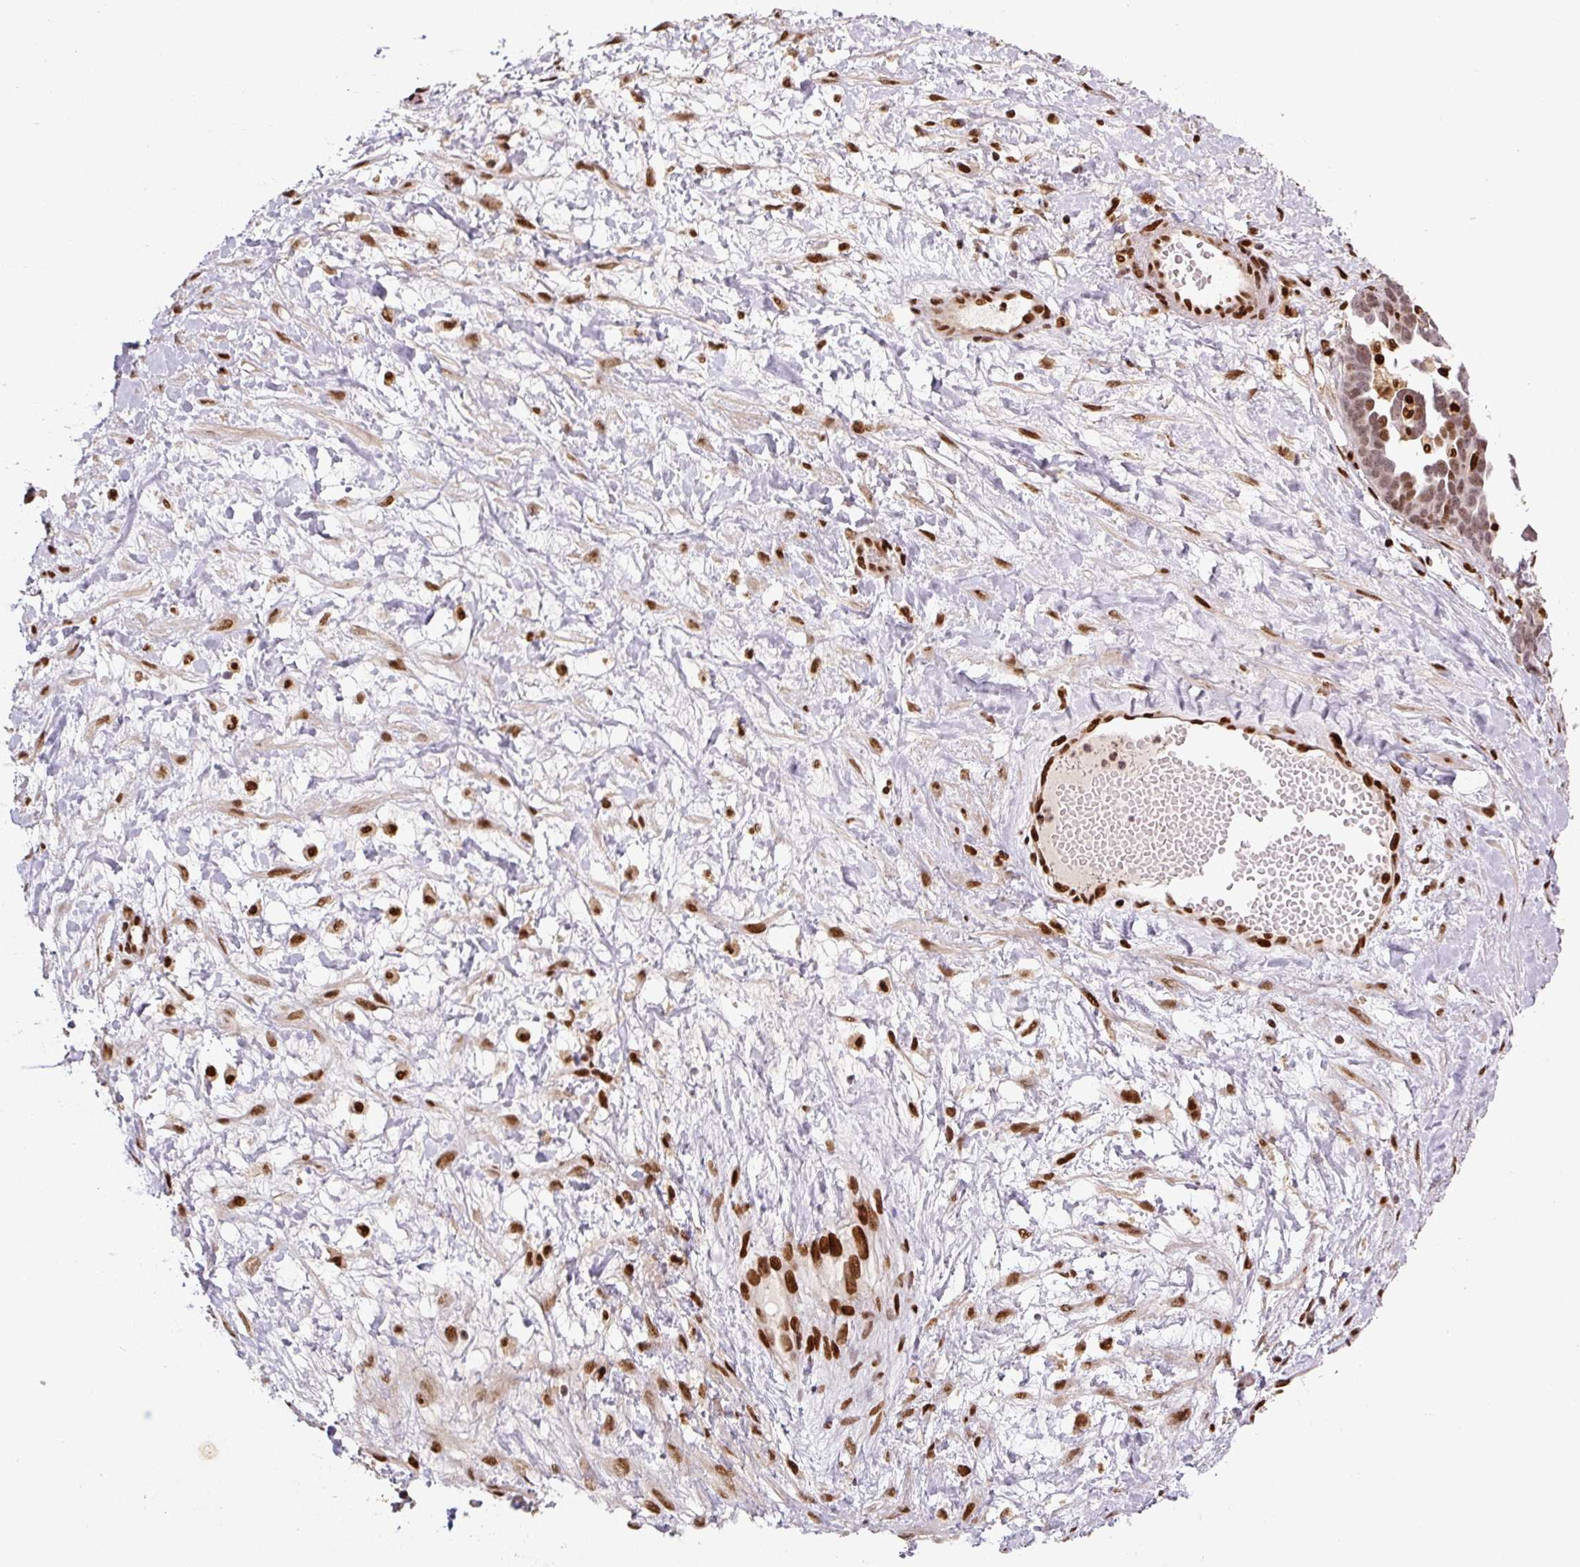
{"staining": {"intensity": "moderate", "quantity": ">75%", "location": "nuclear"}, "tissue": "ovarian cancer", "cell_type": "Tumor cells", "image_type": "cancer", "snomed": [{"axis": "morphology", "description": "Cystadenocarcinoma, serous, NOS"}, {"axis": "topography", "description": "Ovary"}], "caption": "Moderate nuclear positivity is appreciated in about >75% of tumor cells in serous cystadenocarcinoma (ovarian). The protein is stained brown, and the nuclei are stained in blue (DAB (3,3'-diaminobenzidine) IHC with brightfield microscopy, high magnification).", "gene": "PYDC2", "patient": {"sex": "female", "age": 54}}